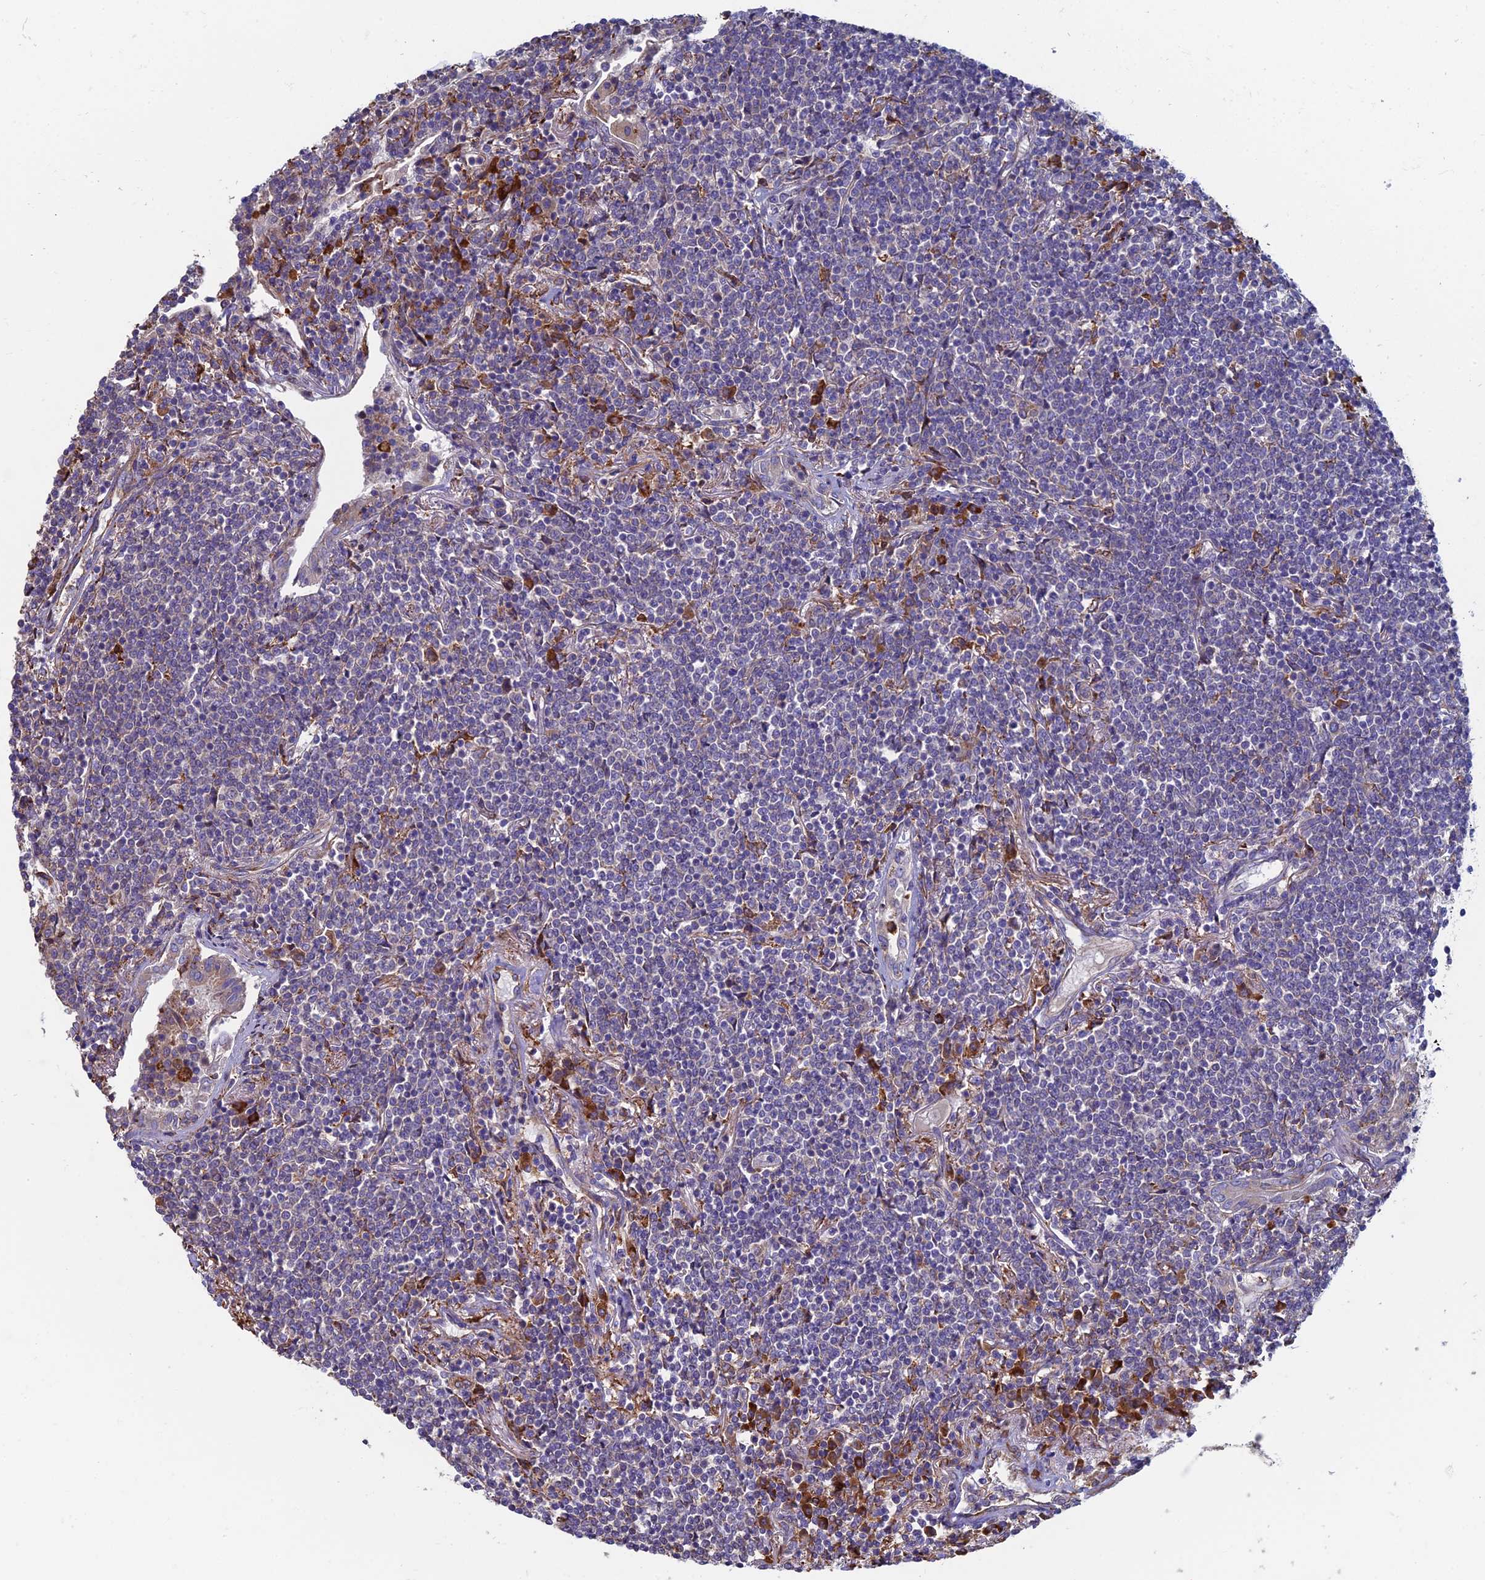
{"staining": {"intensity": "negative", "quantity": "none", "location": "none"}, "tissue": "lymphoma", "cell_type": "Tumor cells", "image_type": "cancer", "snomed": [{"axis": "morphology", "description": "Malignant lymphoma, non-Hodgkin's type, Low grade"}, {"axis": "topography", "description": "Lung"}], "caption": "Immunohistochemical staining of human malignant lymphoma, non-Hodgkin's type (low-grade) exhibits no significant expression in tumor cells.", "gene": "CLCN3", "patient": {"sex": "female", "age": 71}}